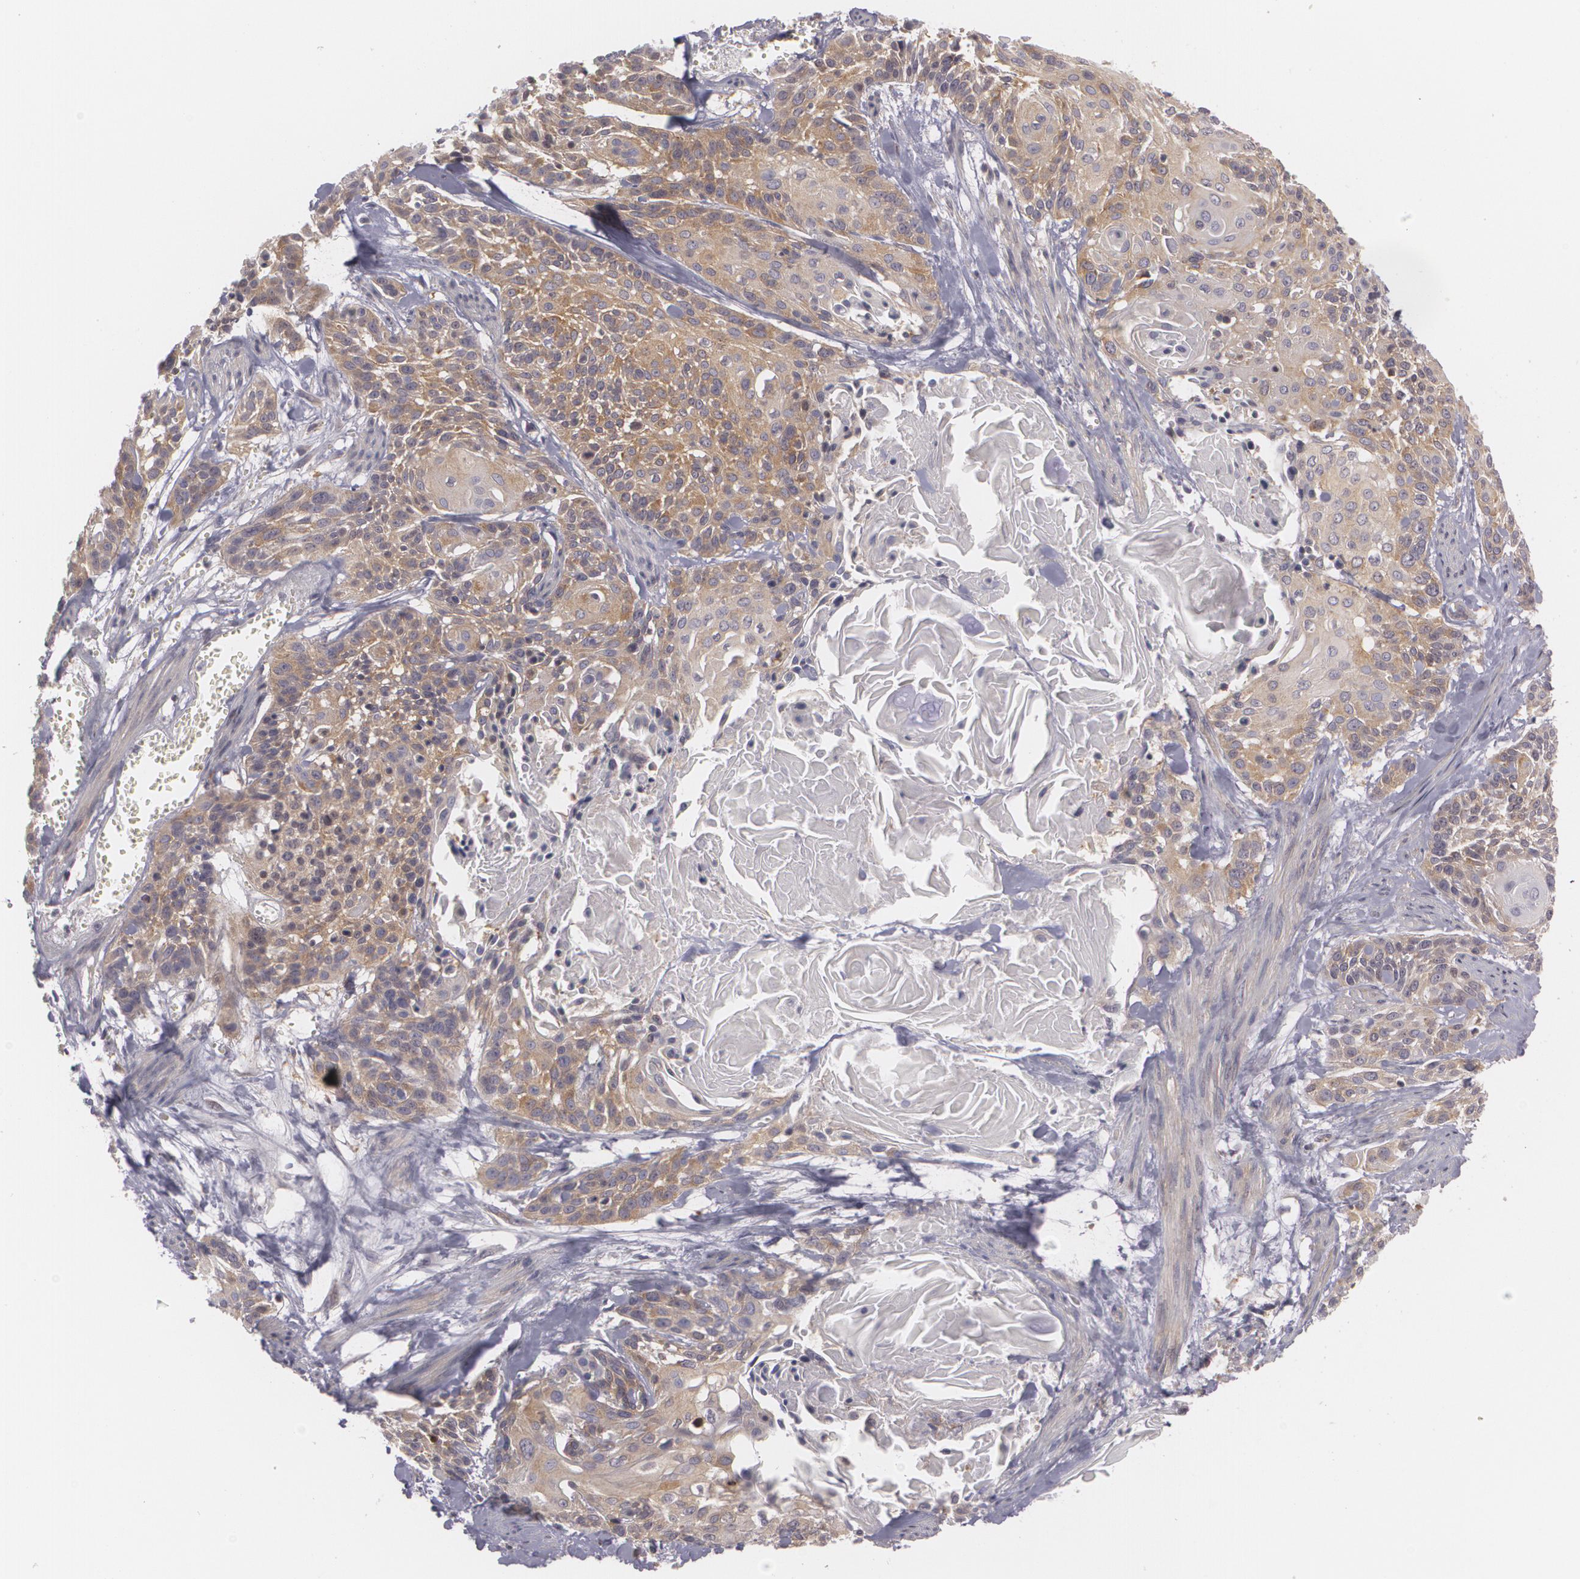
{"staining": {"intensity": "weak", "quantity": "25%-75%", "location": "cytoplasmic/membranous"}, "tissue": "cervical cancer", "cell_type": "Tumor cells", "image_type": "cancer", "snomed": [{"axis": "morphology", "description": "Squamous cell carcinoma, NOS"}, {"axis": "topography", "description": "Cervix"}], "caption": "Immunohistochemical staining of cervical cancer shows low levels of weak cytoplasmic/membranous positivity in approximately 25%-75% of tumor cells. The protein is shown in brown color, while the nuclei are stained blue.", "gene": "BIN1", "patient": {"sex": "female", "age": 57}}